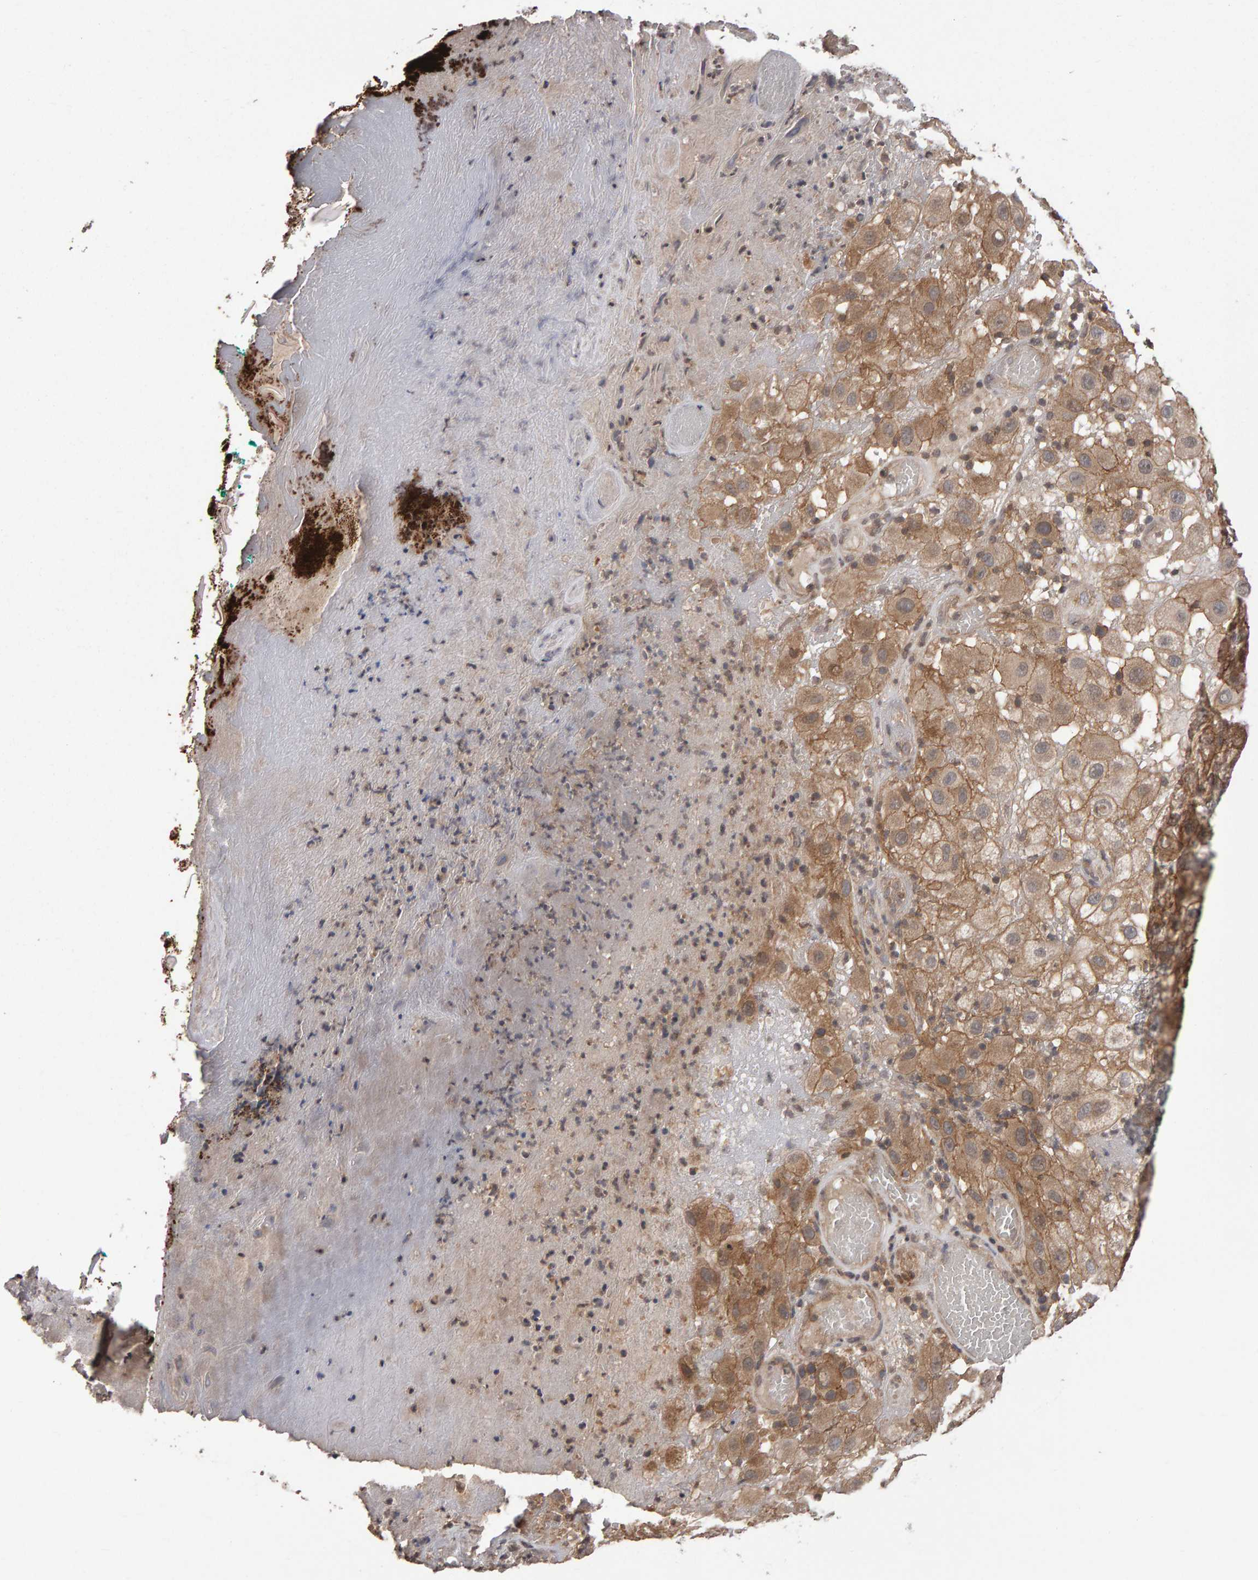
{"staining": {"intensity": "weak", "quantity": ">75%", "location": "cytoplasmic/membranous"}, "tissue": "melanoma", "cell_type": "Tumor cells", "image_type": "cancer", "snomed": [{"axis": "morphology", "description": "Malignant melanoma, NOS"}, {"axis": "topography", "description": "Skin"}], "caption": "This histopathology image demonstrates melanoma stained with immunohistochemistry (IHC) to label a protein in brown. The cytoplasmic/membranous of tumor cells show weak positivity for the protein. Nuclei are counter-stained blue.", "gene": "SCRIB", "patient": {"sex": "female", "age": 81}}